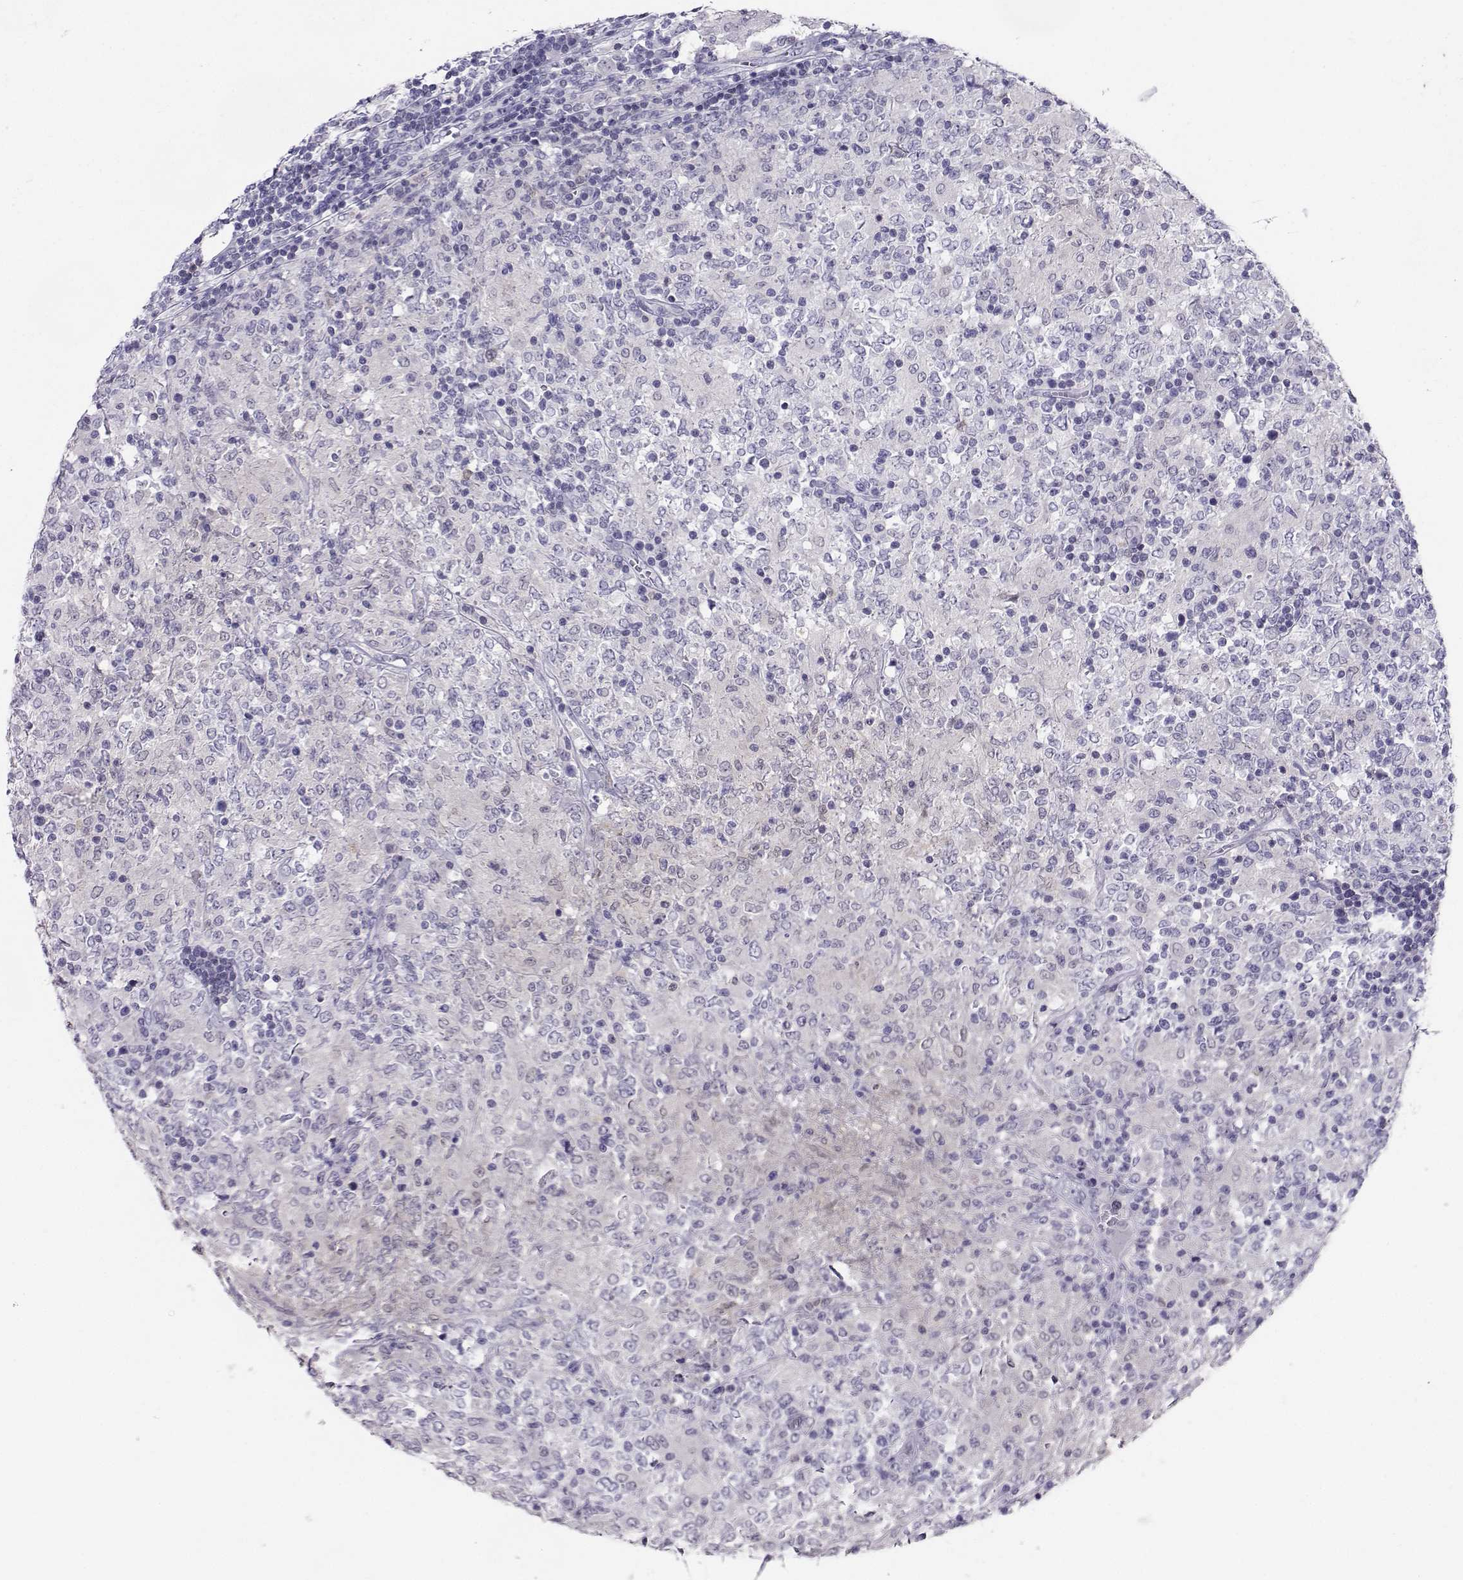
{"staining": {"intensity": "negative", "quantity": "none", "location": "none"}, "tissue": "lymphoma", "cell_type": "Tumor cells", "image_type": "cancer", "snomed": [{"axis": "morphology", "description": "Malignant lymphoma, non-Hodgkin's type, High grade"}, {"axis": "topography", "description": "Lymph node"}], "caption": "High magnification brightfield microscopy of high-grade malignant lymphoma, non-Hodgkin's type stained with DAB (3,3'-diaminobenzidine) (brown) and counterstained with hematoxylin (blue): tumor cells show no significant positivity.", "gene": "PGK1", "patient": {"sex": "female", "age": 84}}